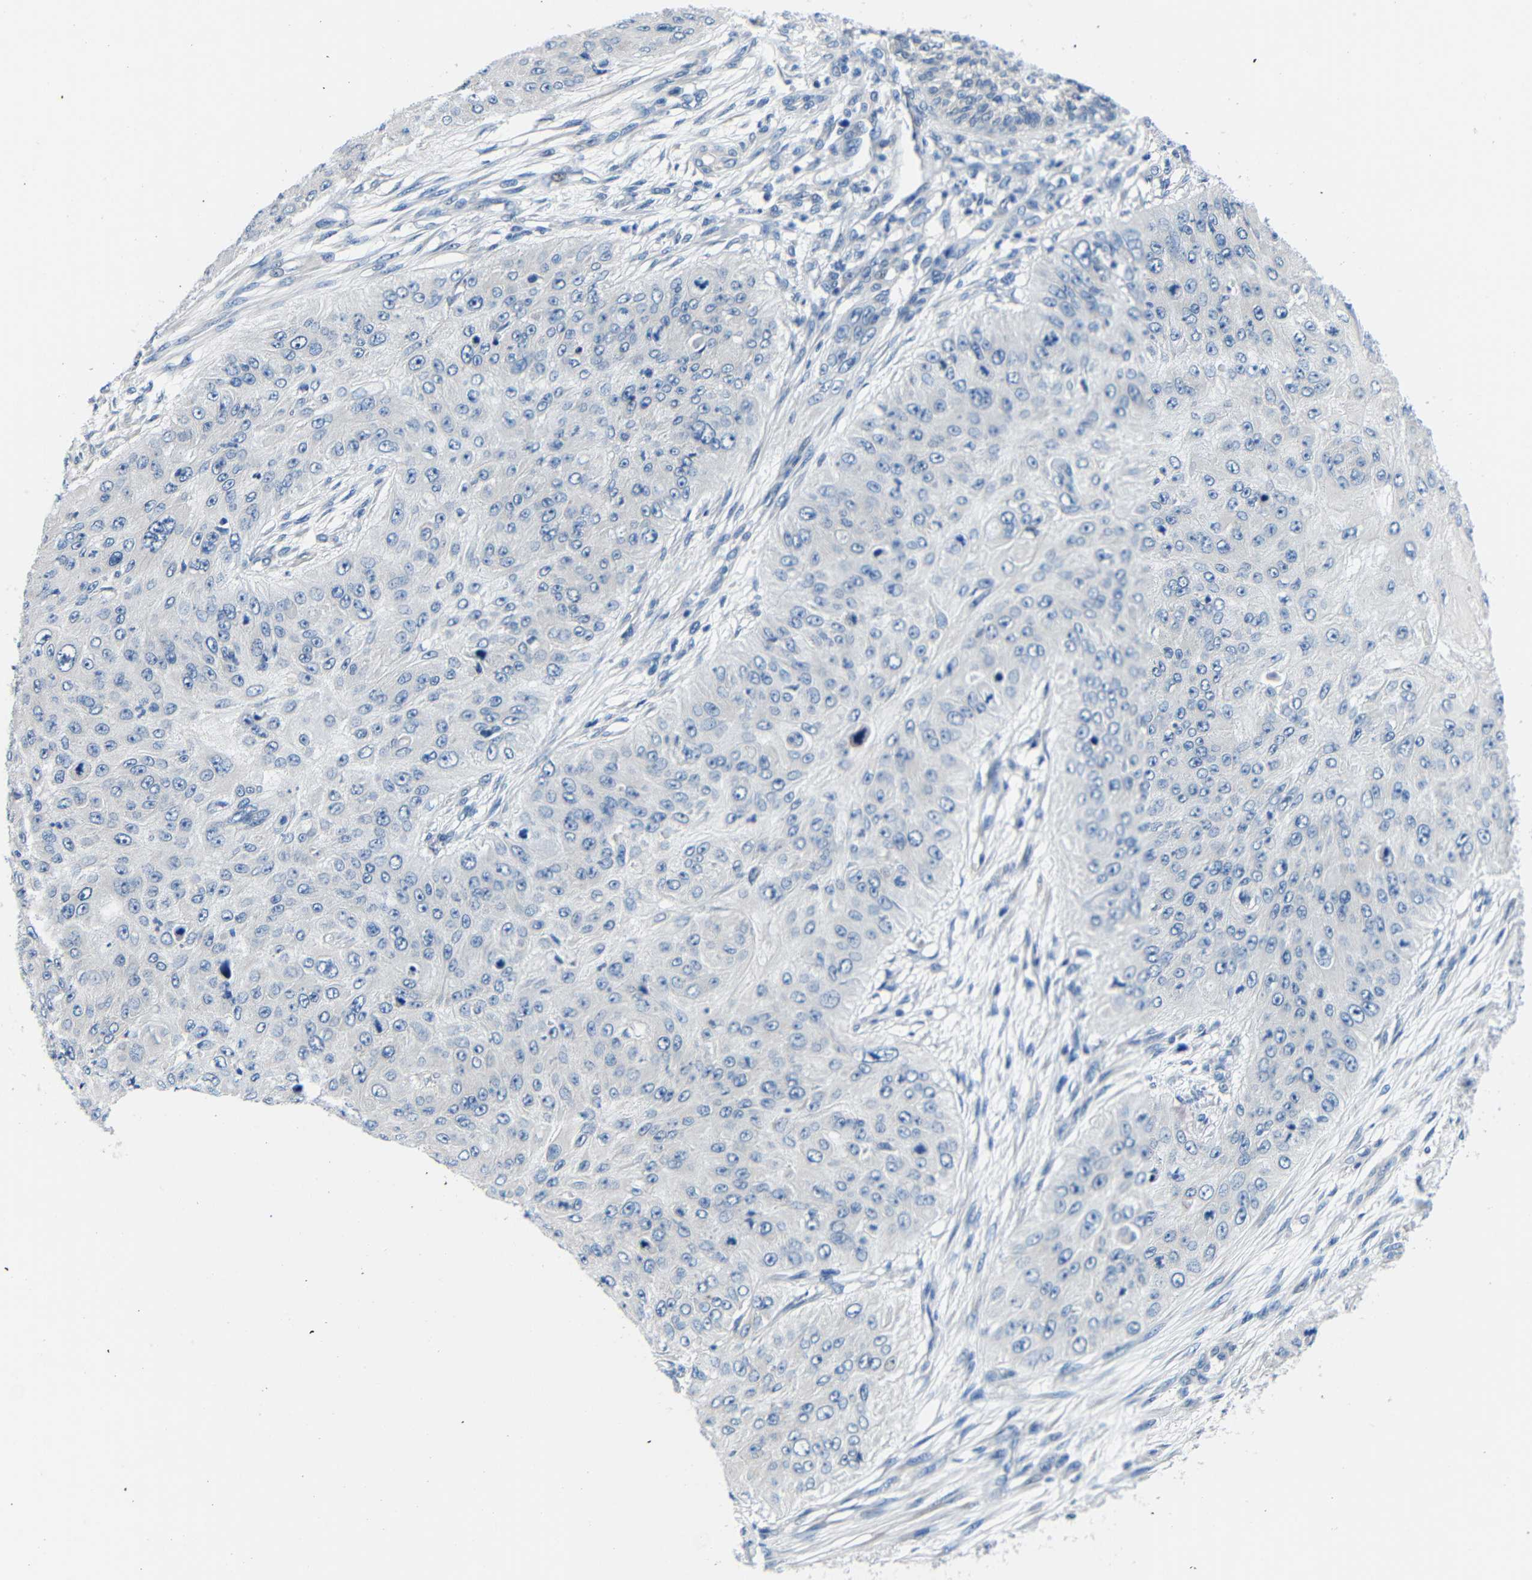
{"staining": {"intensity": "negative", "quantity": "none", "location": "none"}, "tissue": "skin cancer", "cell_type": "Tumor cells", "image_type": "cancer", "snomed": [{"axis": "morphology", "description": "Squamous cell carcinoma, NOS"}, {"axis": "topography", "description": "Skin"}], "caption": "Squamous cell carcinoma (skin) was stained to show a protein in brown. There is no significant staining in tumor cells.", "gene": "NEGR1", "patient": {"sex": "female", "age": 80}}